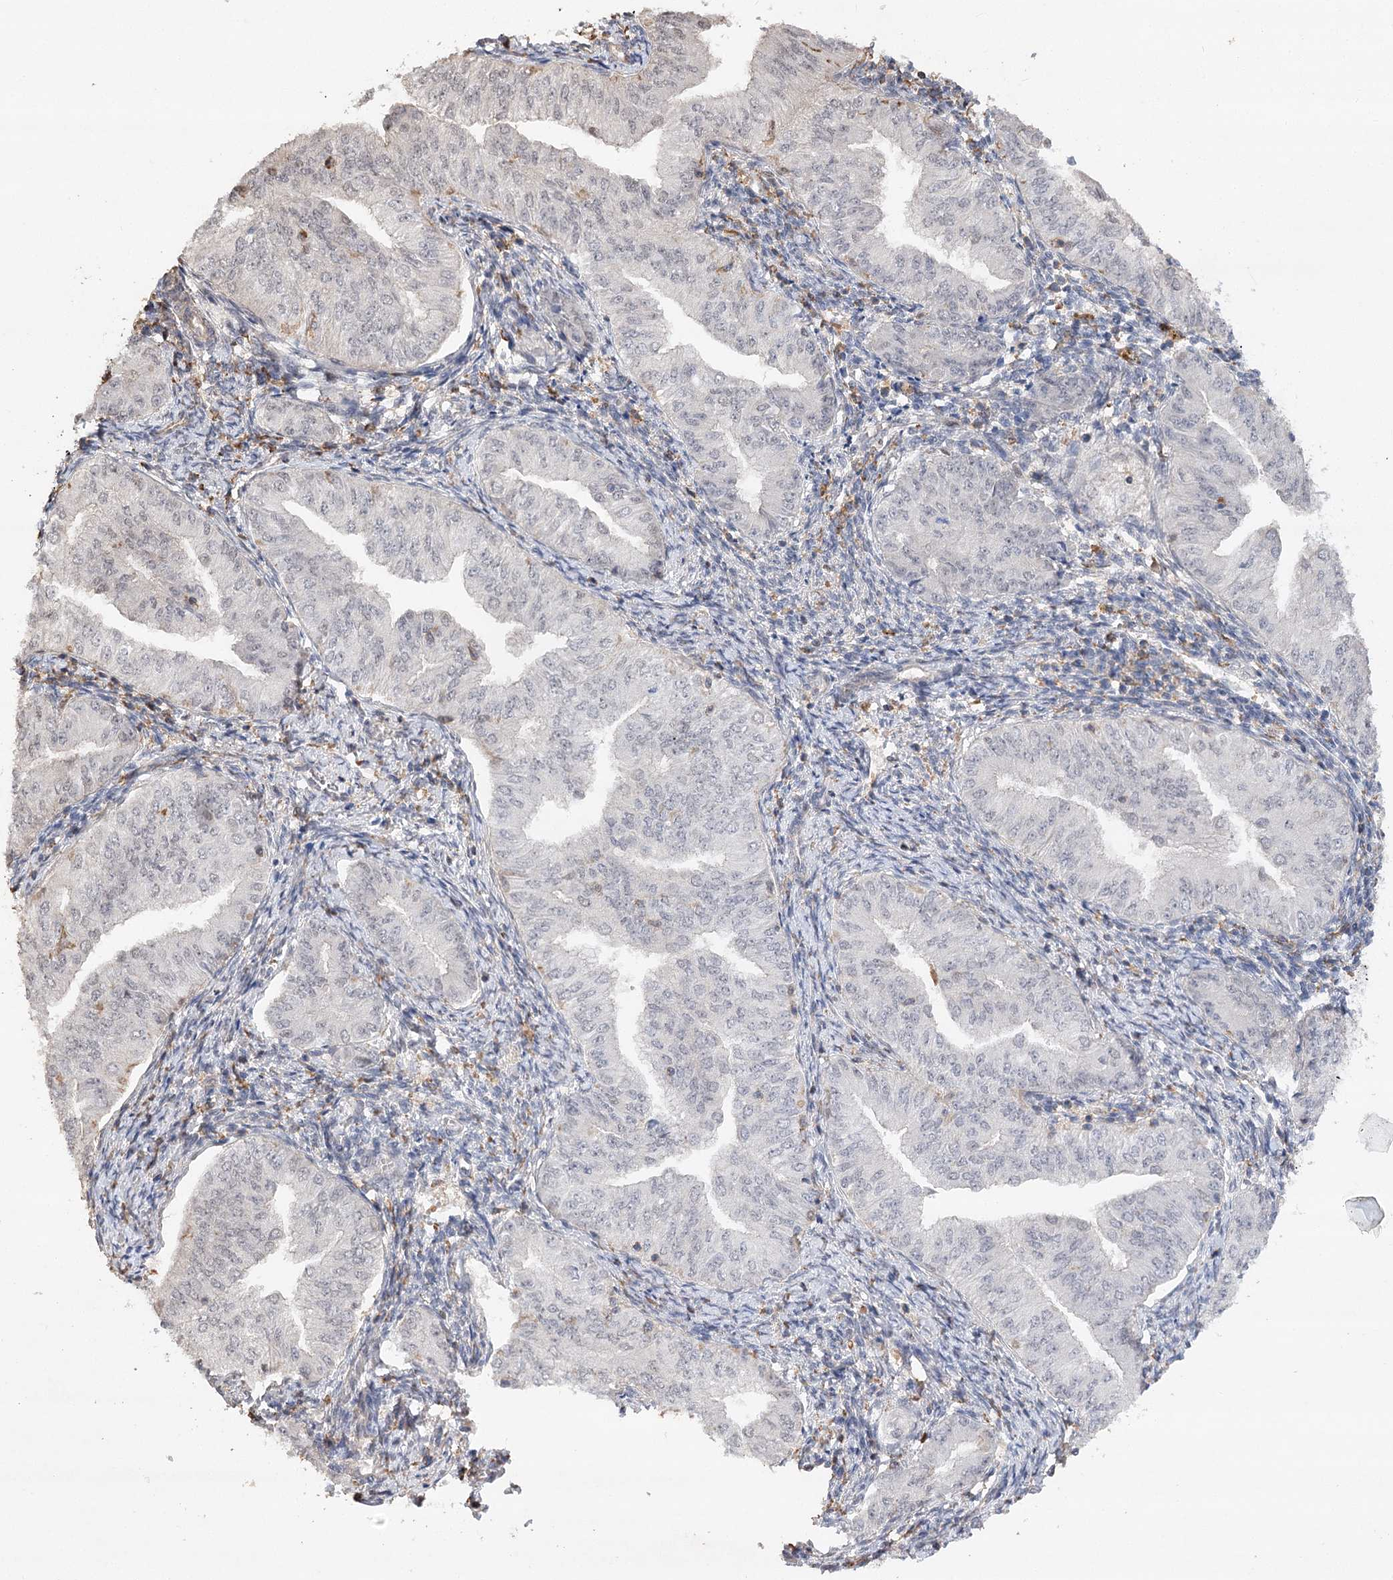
{"staining": {"intensity": "negative", "quantity": "none", "location": "none"}, "tissue": "endometrial cancer", "cell_type": "Tumor cells", "image_type": "cancer", "snomed": [{"axis": "morphology", "description": "Normal tissue, NOS"}, {"axis": "morphology", "description": "Adenocarcinoma, NOS"}, {"axis": "topography", "description": "Endometrium"}], "caption": "A high-resolution image shows immunohistochemistry staining of endometrial adenocarcinoma, which shows no significant staining in tumor cells. The staining is performed using DAB (3,3'-diaminobenzidine) brown chromogen with nuclei counter-stained in using hematoxylin.", "gene": "OBSL1", "patient": {"sex": "female", "age": 53}}